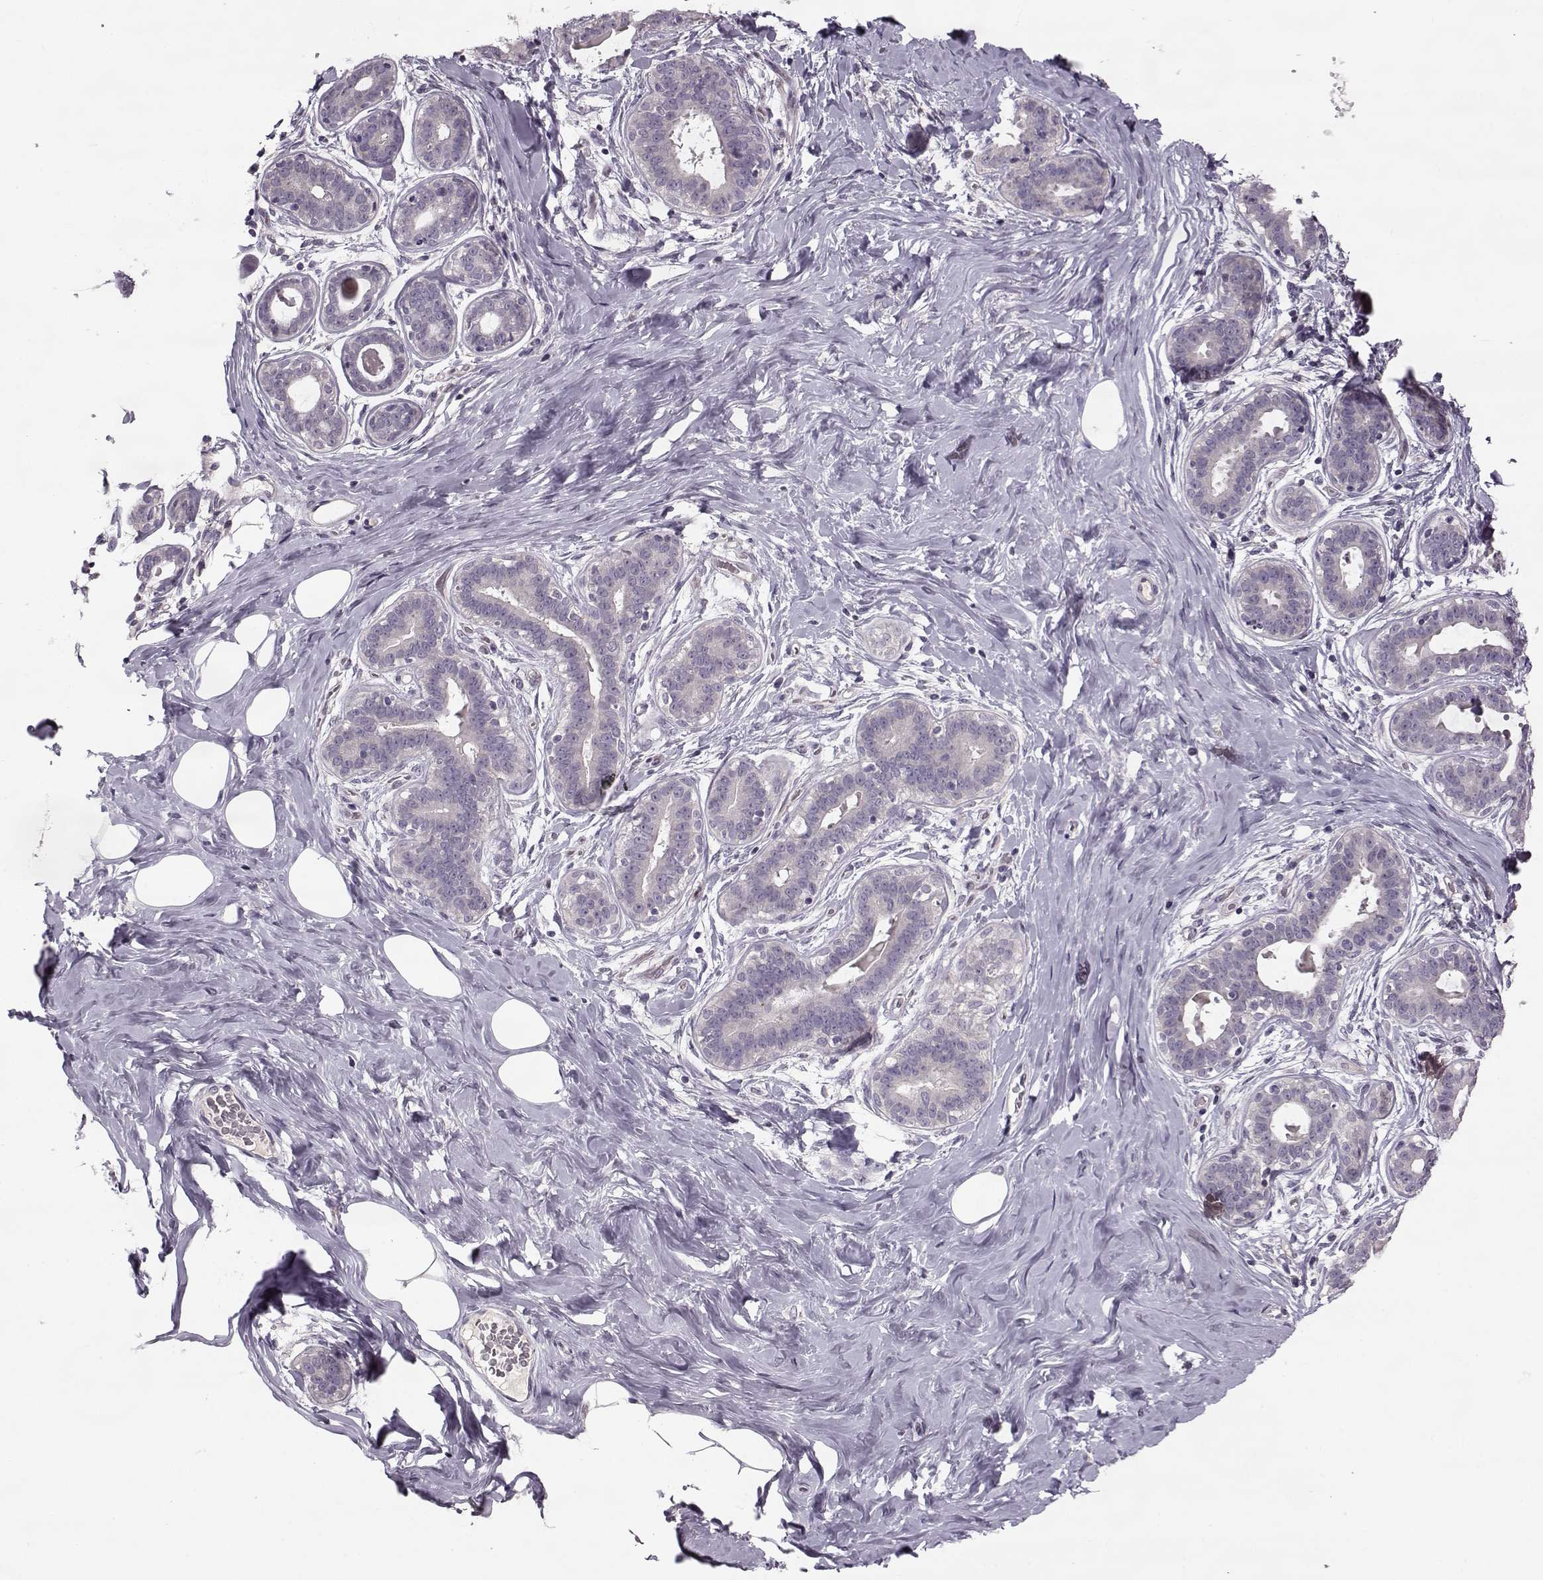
{"staining": {"intensity": "negative", "quantity": "none", "location": "none"}, "tissue": "breast", "cell_type": "Adipocytes", "image_type": "normal", "snomed": [{"axis": "morphology", "description": "Normal tissue, NOS"}, {"axis": "topography", "description": "Skin"}, {"axis": "topography", "description": "Breast"}], "caption": "Immunohistochemistry histopathology image of unremarkable breast: human breast stained with DAB (3,3'-diaminobenzidine) reveals no significant protein positivity in adipocytes.", "gene": "ACOT11", "patient": {"sex": "female", "age": 43}}